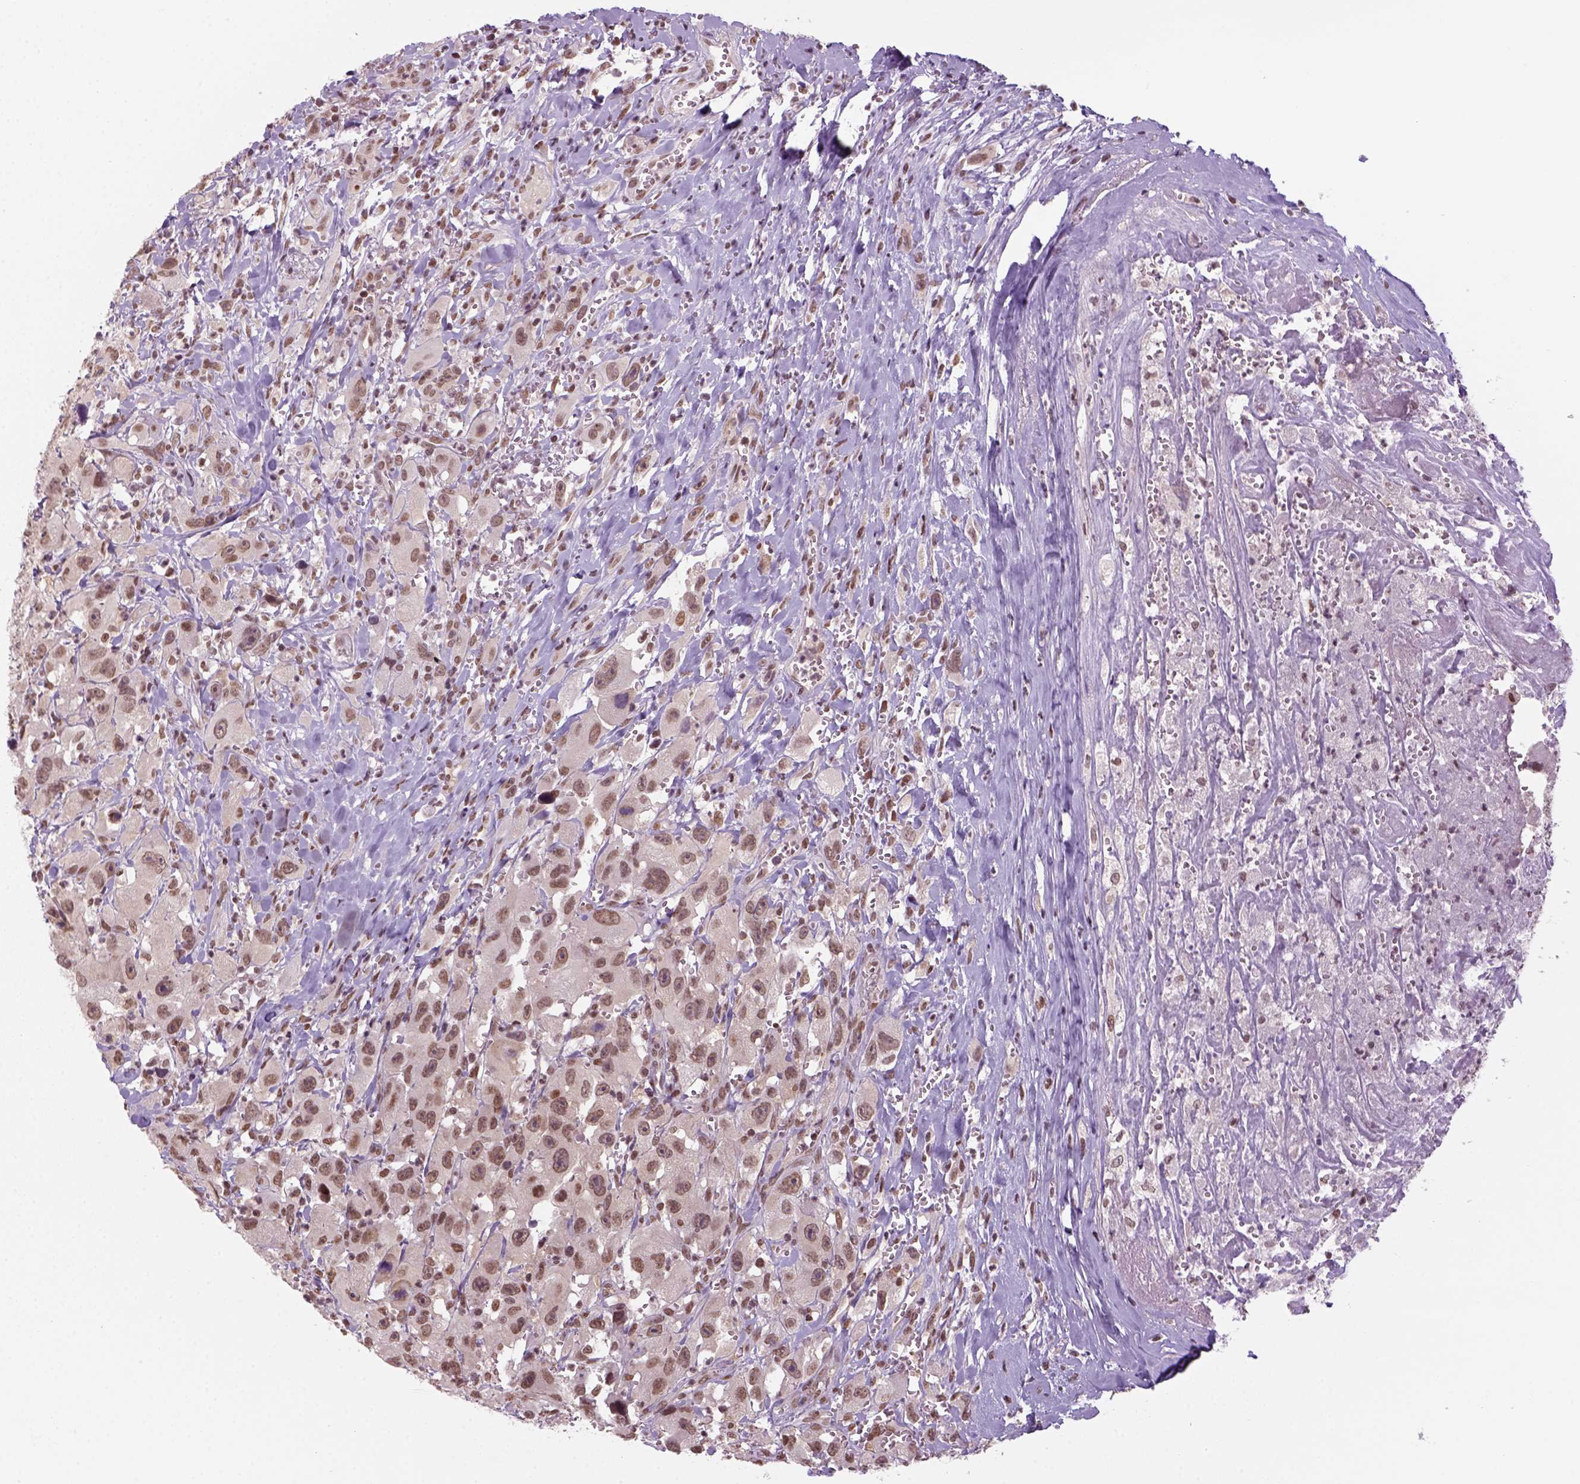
{"staining": {"intensity": "moderate", "quantity": ">75%", "location": "nuclear"}, "tissue": "head and neck cancer", "cell_type": "Tumor cells", "image_type": "cancer", "snomed": [{"axis": "morphology", "description": "Squamous cell carcinoma, NOS"}, {"axis": "morphology", "description": "Squamous cell carcinoma, metastatic, NOS"}, {"axis": "topography", "description": "Oral tissue"}, {"axis": "topography", "description": "Head-Neck"}], "caption": "Immunohistochemistry photomicrograph of human head and neck cancer (squamous cell carcinoma) stained for a protein (brown), which reveals medium levels of moderate nuclear expression in about >75% of tumor cells.", "gene": "GOT1", "patient": {"sex": "female", "age": 85}}